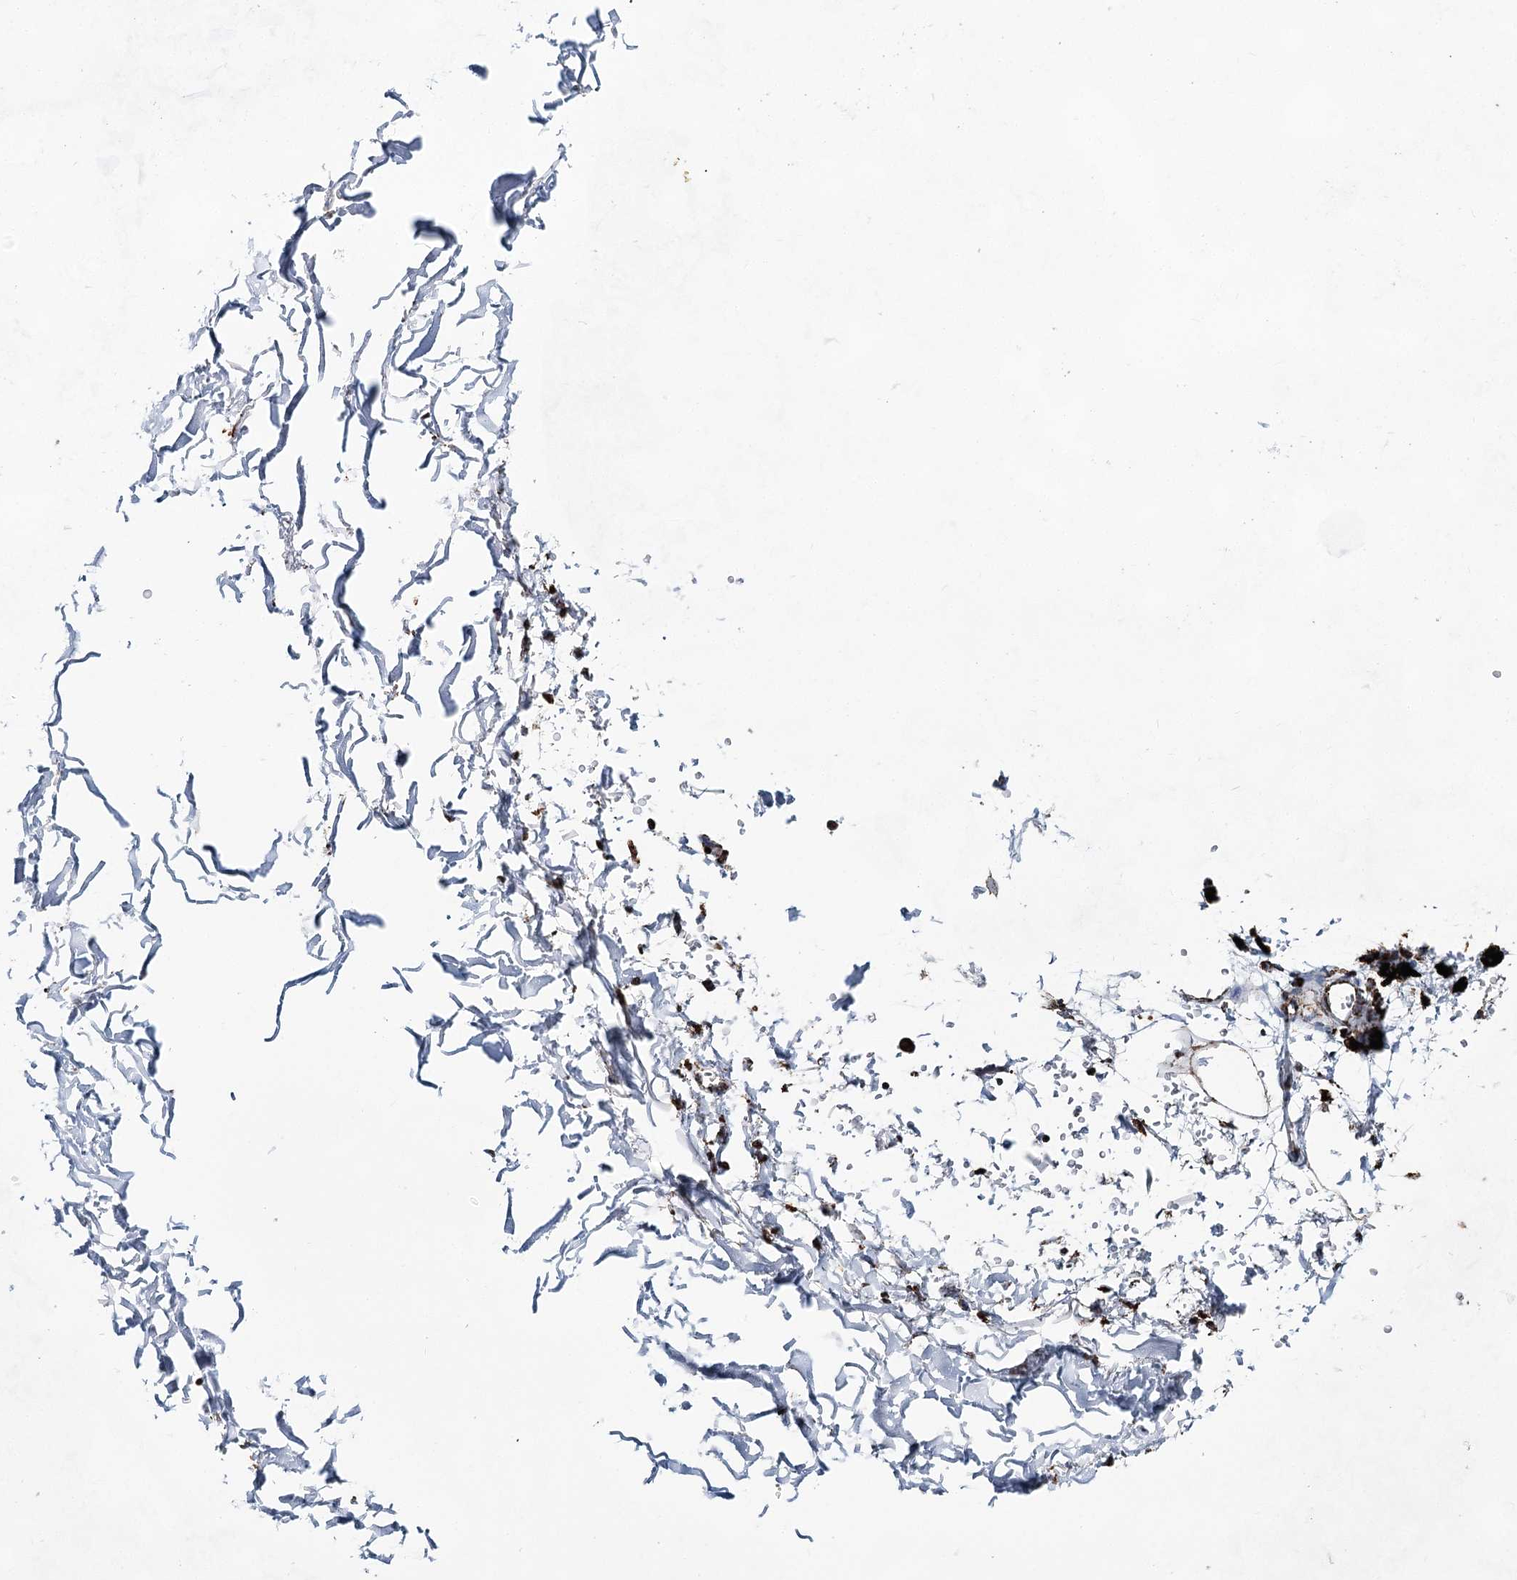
{"staining": {"intensity": "weak", "quantity": ">75%", "location": "cytoplasmic/membranous"}, "tissue": "adipose tissue", "cell_type": "Adipocytes", "image_type": "normal", "snomed": [{"axis": "morphology", "description": "Normal tissue, NOS"}, {"axis": "topography", "description": "Cartilage tissue"}, {"axis": "topography", "description": "Bronchus"}], "caption": "Adipocytes show weak cytoplasmic/membranous expression in approximately >75% of cells in normal adipose tissue.", "gene": "CWF19L1", "patient": {"sex": "female", "age": 73}}